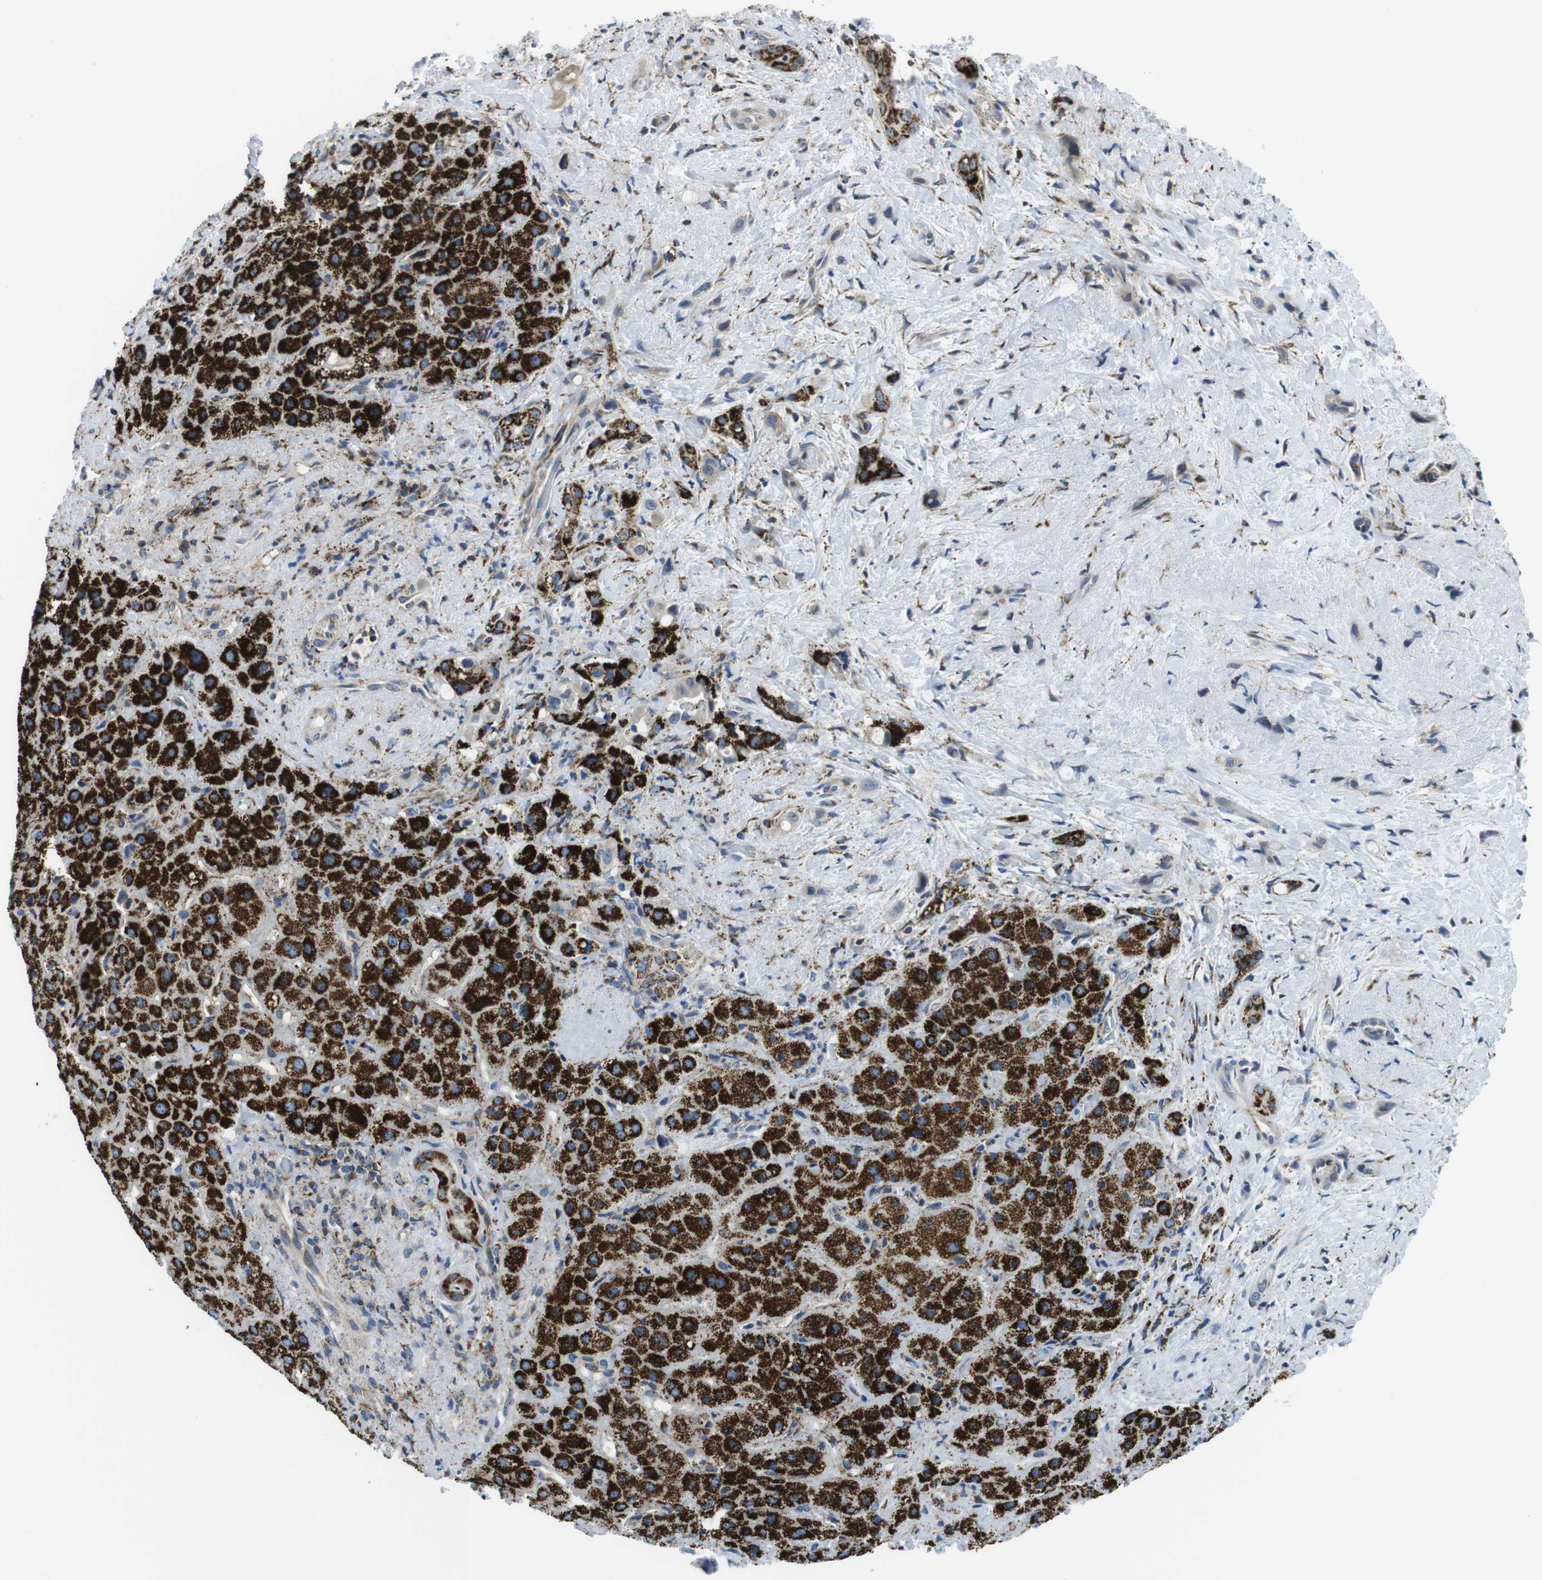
{"staining": {"intensity": "strong", "quantity": ">75%", "location": "cytoplasmic/membranous"}, "tissue": "liver cancer", "cell_type": "Tumor cells", "image_type": "cancer", "snomed": [{"axis": "morphology", "description": "Cholangiocarcinoma"}, {"axis": "topography", "description": "Liver"}], "caption": "Tumor cells display high levels of strong cytoplasmic/membranous positivity in approximately >75% of cells in human liver cancer (cholangiocarcinoma). The staining was performed using DAB to visualize the protein expression in brown, while the nuclei were stained in blue with hematoxylin (Magnification: 20x).", "gene": "KCNE3", "patient": {"sex": "female", "age": 65}}